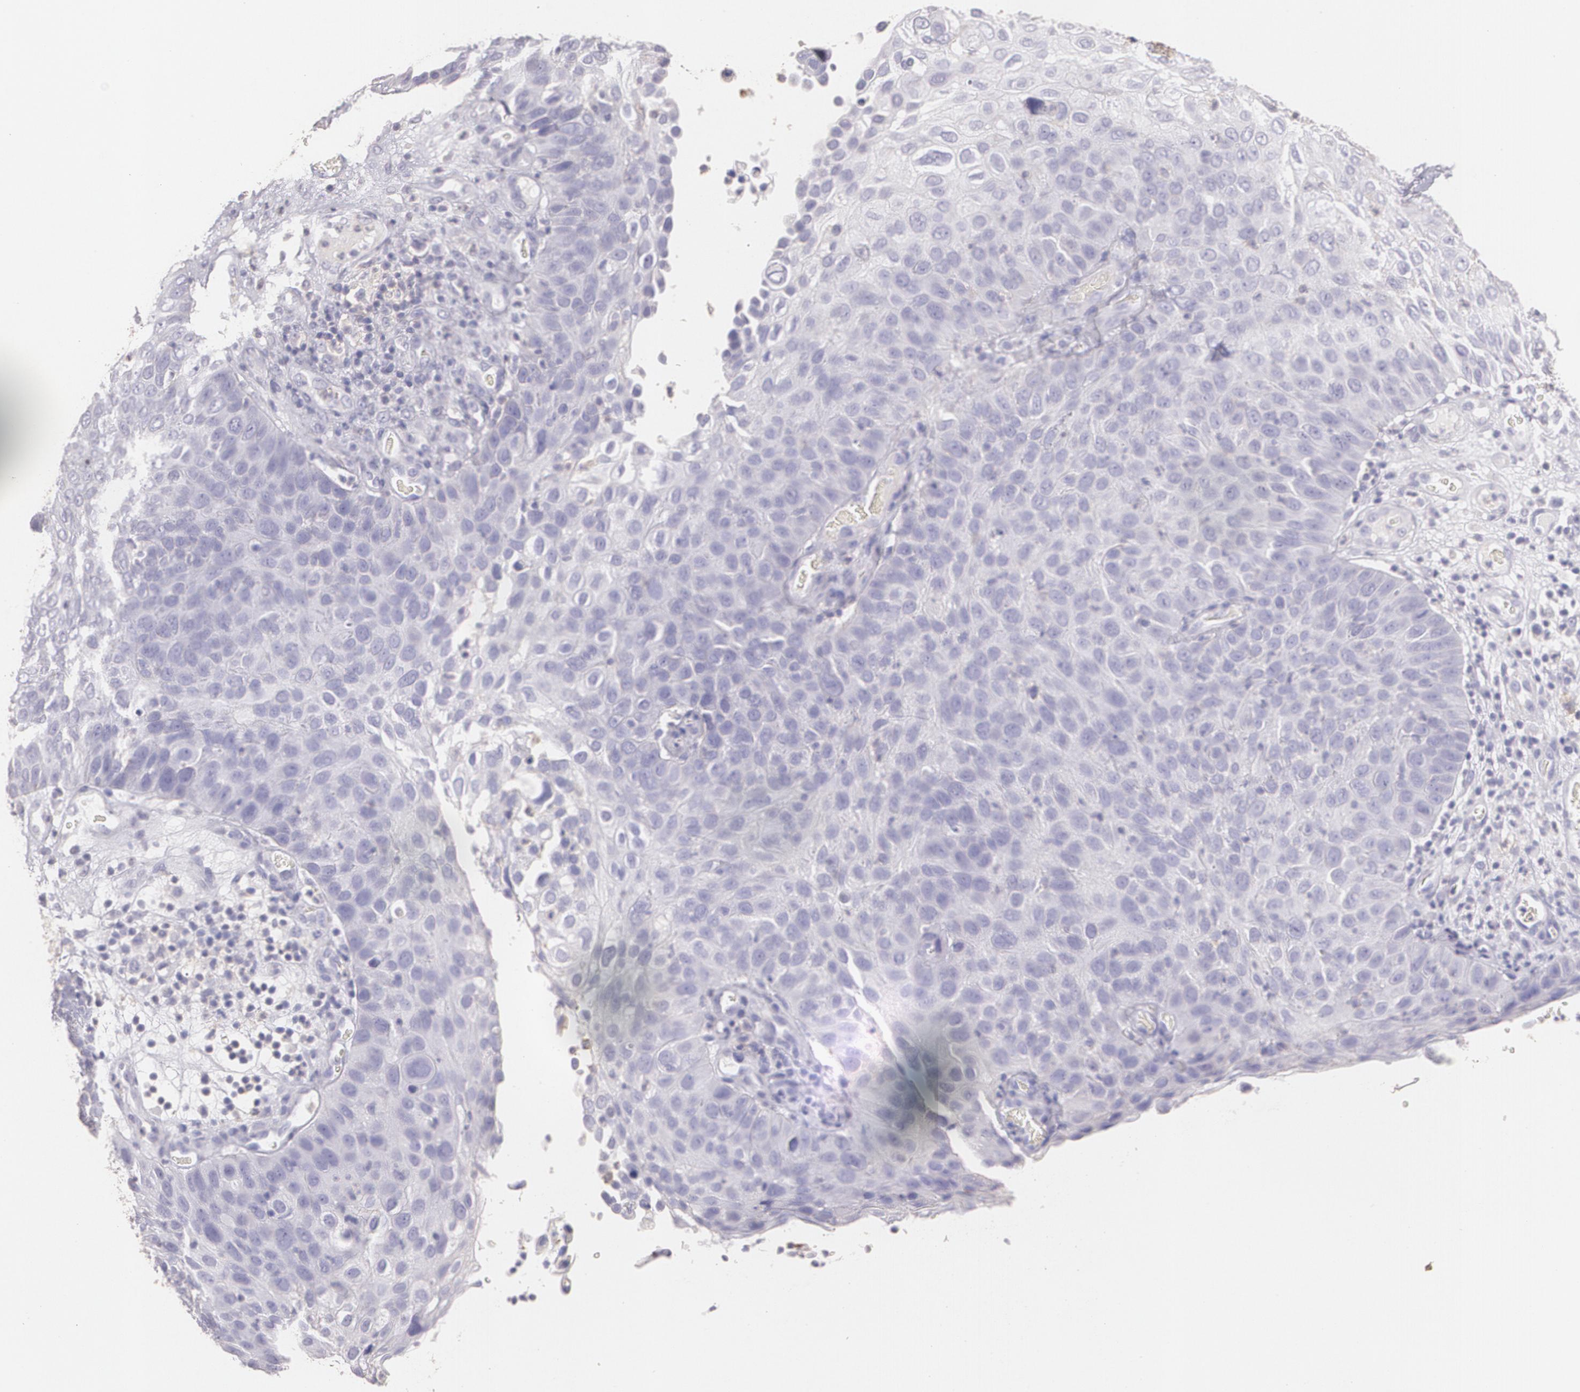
{"staining": {"intensity": "negative", "quantity": "none", "location": "none"}, "tissue": "skin cancer", "cell_type": "Tumor cells", "image_type": "cancer", "snomed": [{"axis": "morphology", "description": "Squamous cell carcinoma, NOS"}, {"axis": "topography", "description": "Skin"}], "caption": "High power microscopy image of an immunohistochemistry micrograph of skin squamous cell carcinoma, revealing no significant staining in tumor cells.", "gene": "TGFBR1", "patient": {"sex": "male", "age": 87}}